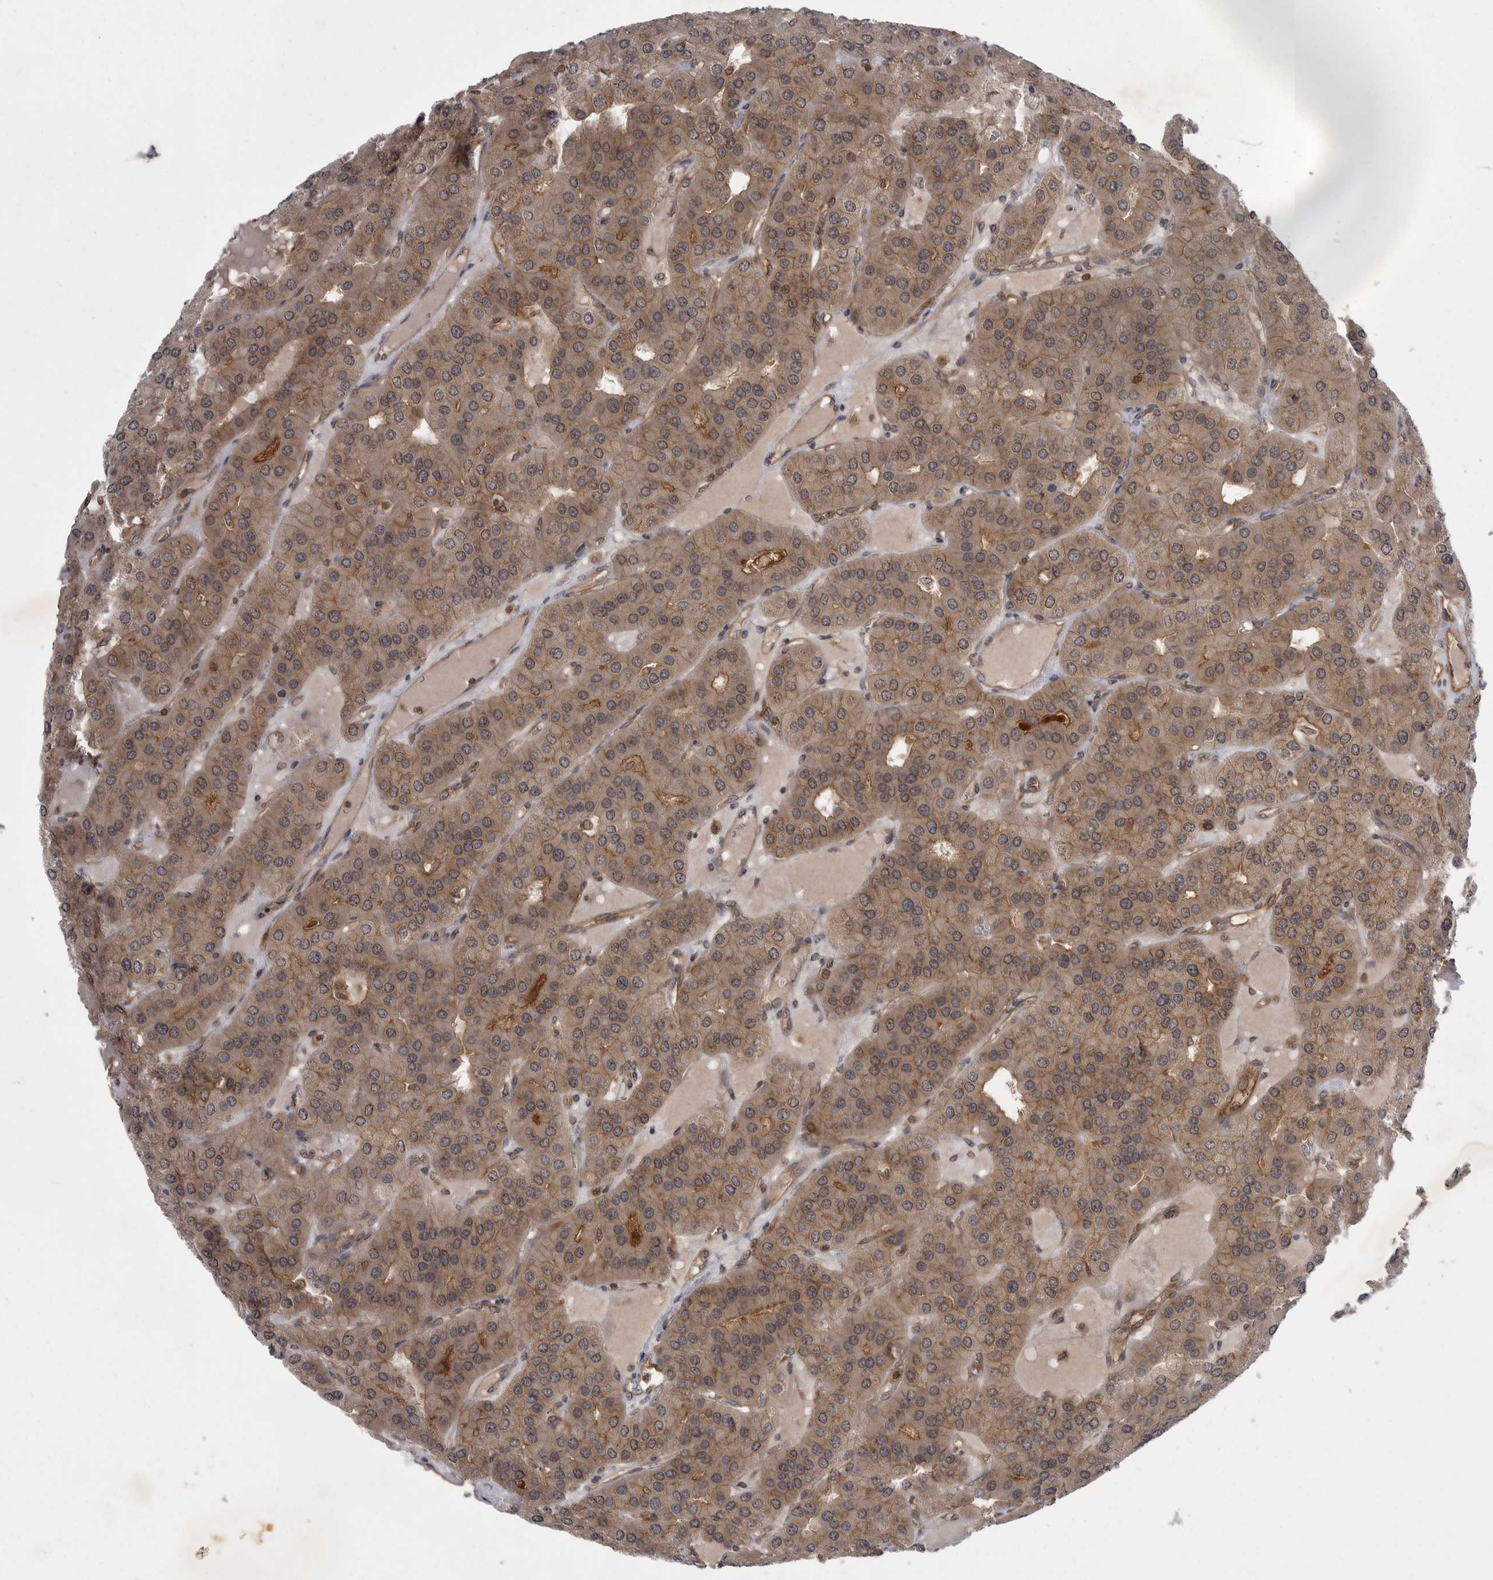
{"staining": {"intensity": "moderate", "quantity": ">75%", "location": "cytoplasmic/membranous"}, "tissue": "parathyroid gland", "cell_type": "Glandular cells", "image_type": "normal", "snomed": [{"axis": "morphology", "description": "Normal tissue, NOS"}, {"axis": "morphology", "description": "Adenoma, NOS"}, {"axis": "topography", "description": "Parathyroid gland"}], "caption": "DAB (3,3'-diaminobenzidine) immunohistochemical staining of unremarkable human parathyroid gland exhibits moderate cytoplasmic/membranous protein staining in about >75% of glandular cells.", "gene": "STK24", "patient": {"sex": "female", "age": 86}}